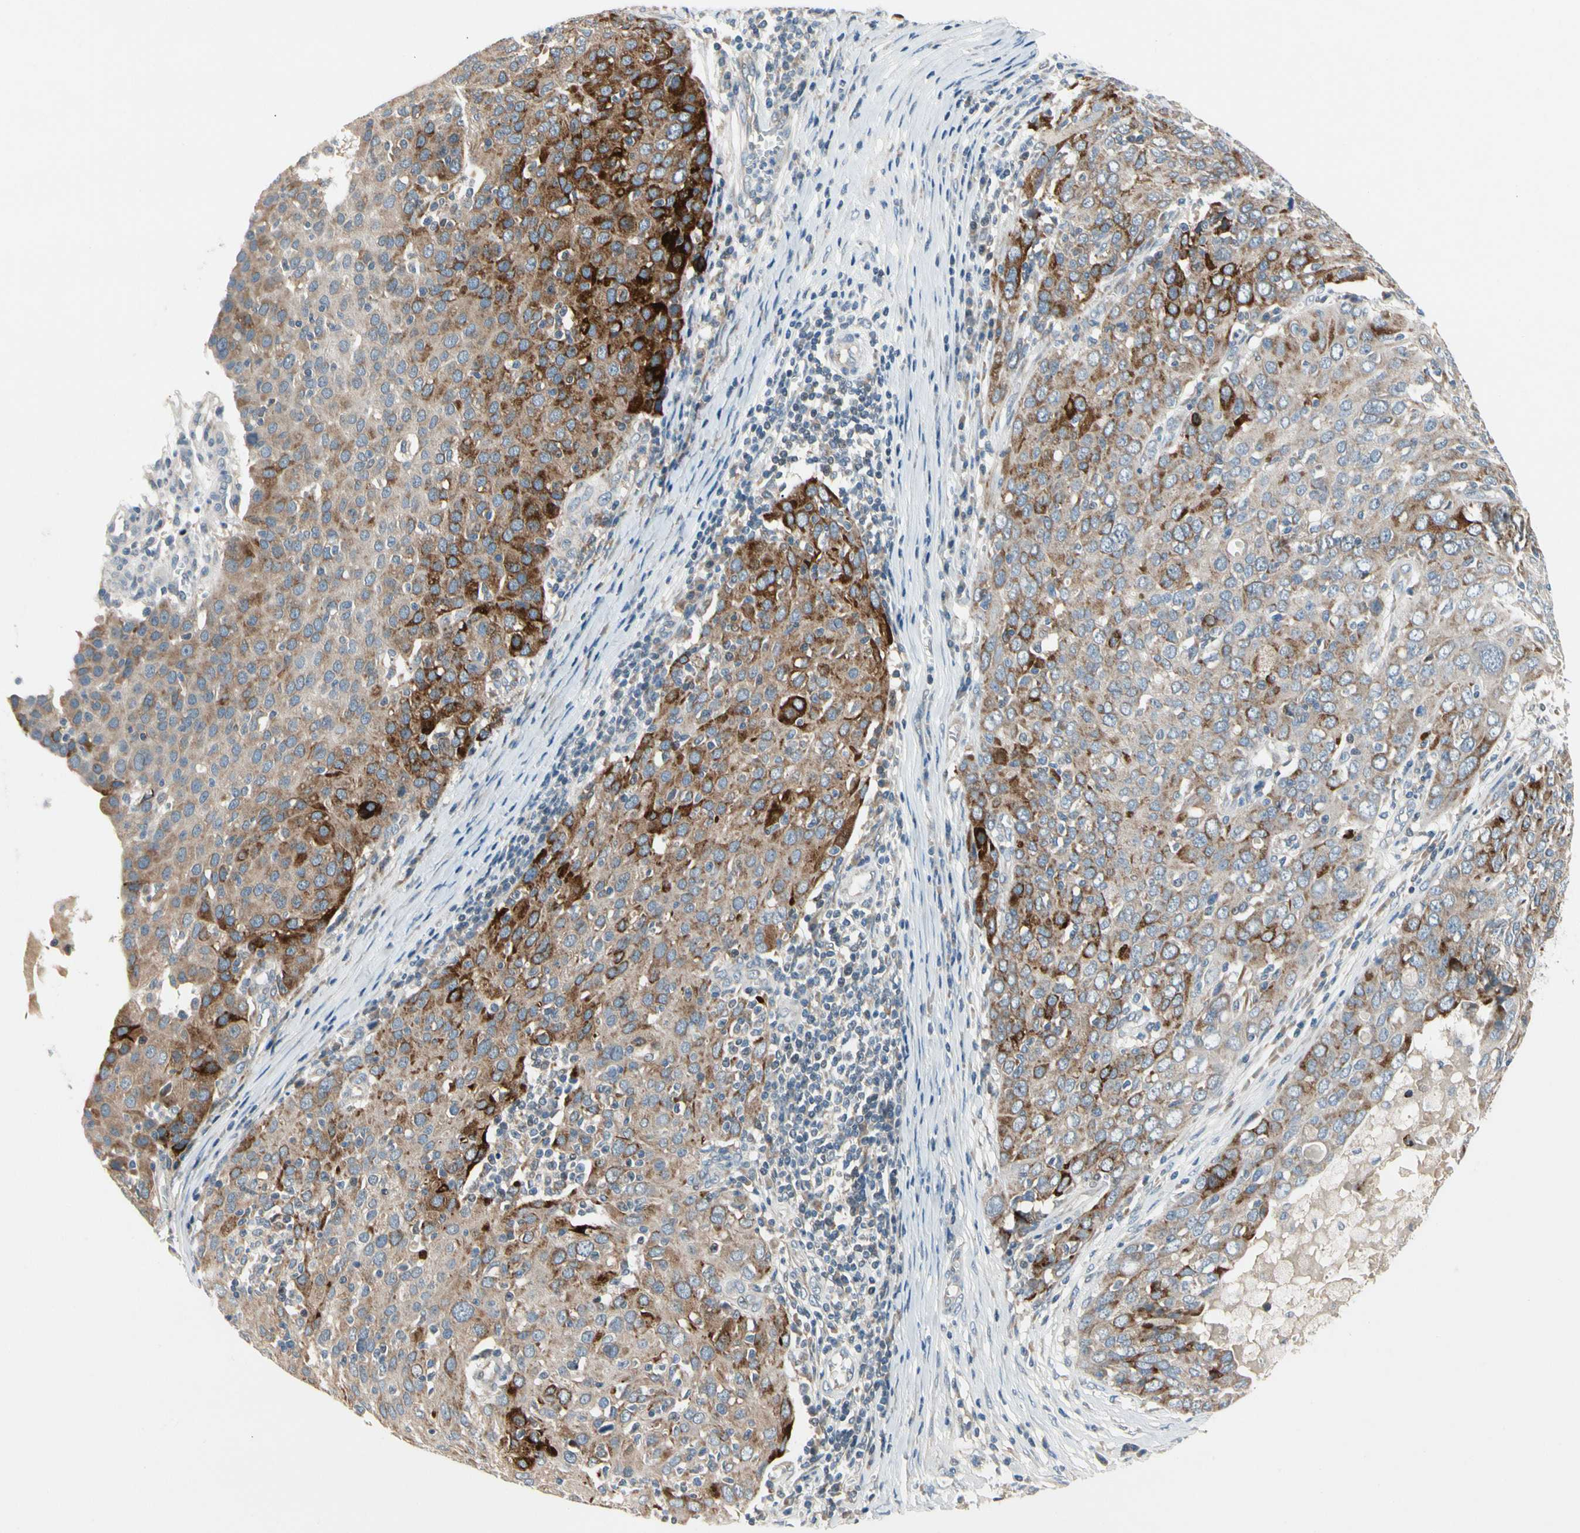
{"staining": {"intensity": "moderate", "quantity": ">75%", "location": "cytoplasmic/membranous"}, "tissue": "ovarian cancer", "cell_type": "Tumor cells", "image_type": "cancer", "snomed": [{"axis": "morphology", "description": "Carcinoma, endometroid"}, {"axis": "topography", "description": "Ovary"}], "caption": "The micrograph reveals immunohistochemical staining of ovarian cancer (endometroid carcinoma). There is moderate cytoplasmic/membranous staining is appreciated in about >75% of tumor cells.", "gene": "PIP5K1B", "patient": {"sex": "female", "age": 50}}